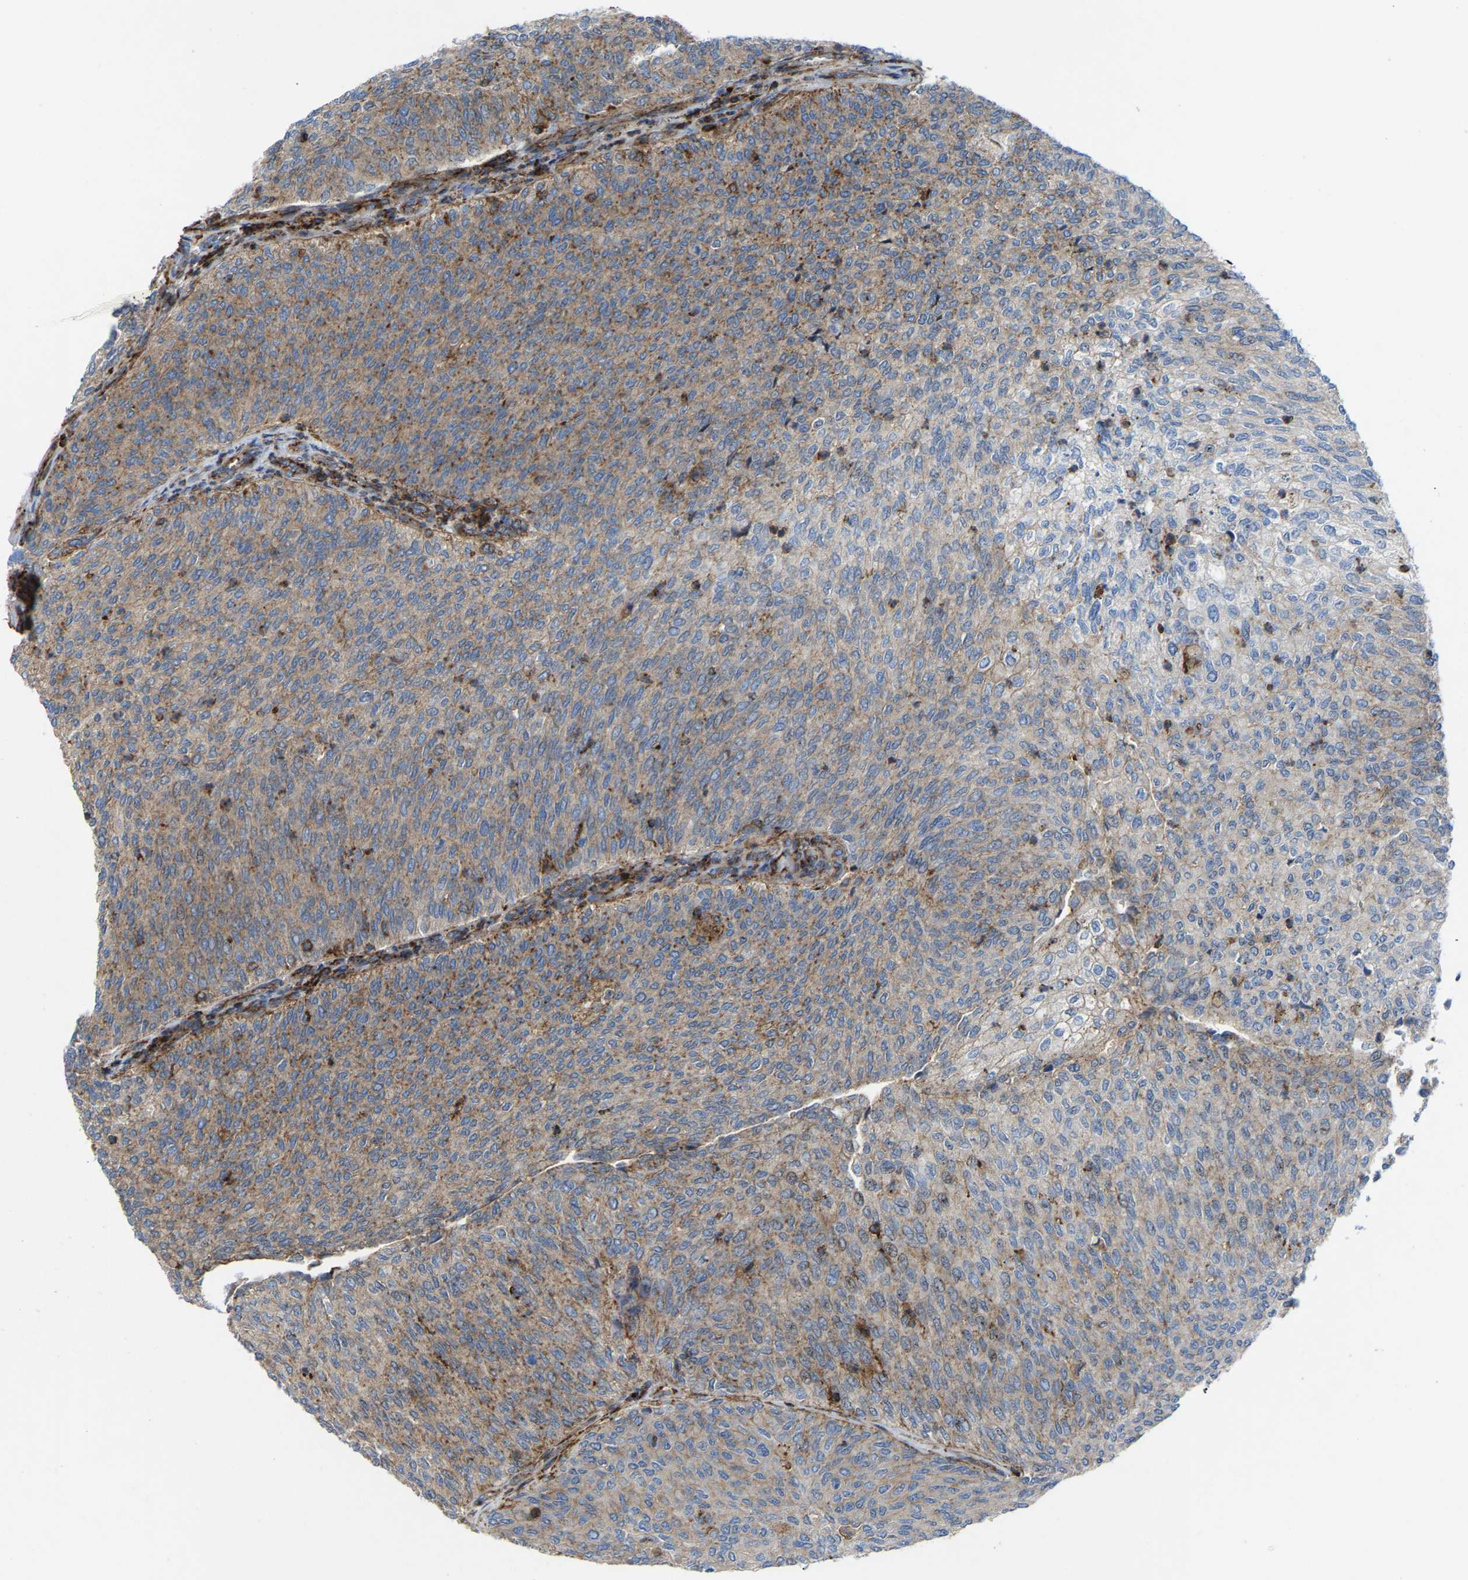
{"staining": {"intensity": "weak", "quantity": "25%-75%", "location": "cytoplasmic/membranous"}, "tissue": "urothelial cancer", "cell_type": "Tumor cells", "image_type": "cancer", "snomed": [{"axis": "morphology", "description": "Urothelial carcinoma, Low grade"}, {"axis": "topography", "description": "Urinary bladder"}], "caption": "This histopathology image displays immunohistochemistry staining of urothelial cancer, with low weak cytoplasmic/membranous expression in approximately 25%-75% of tumor cells.", "gene": "AGPAT2", "patient": {"sex": "female", "age": 79}}